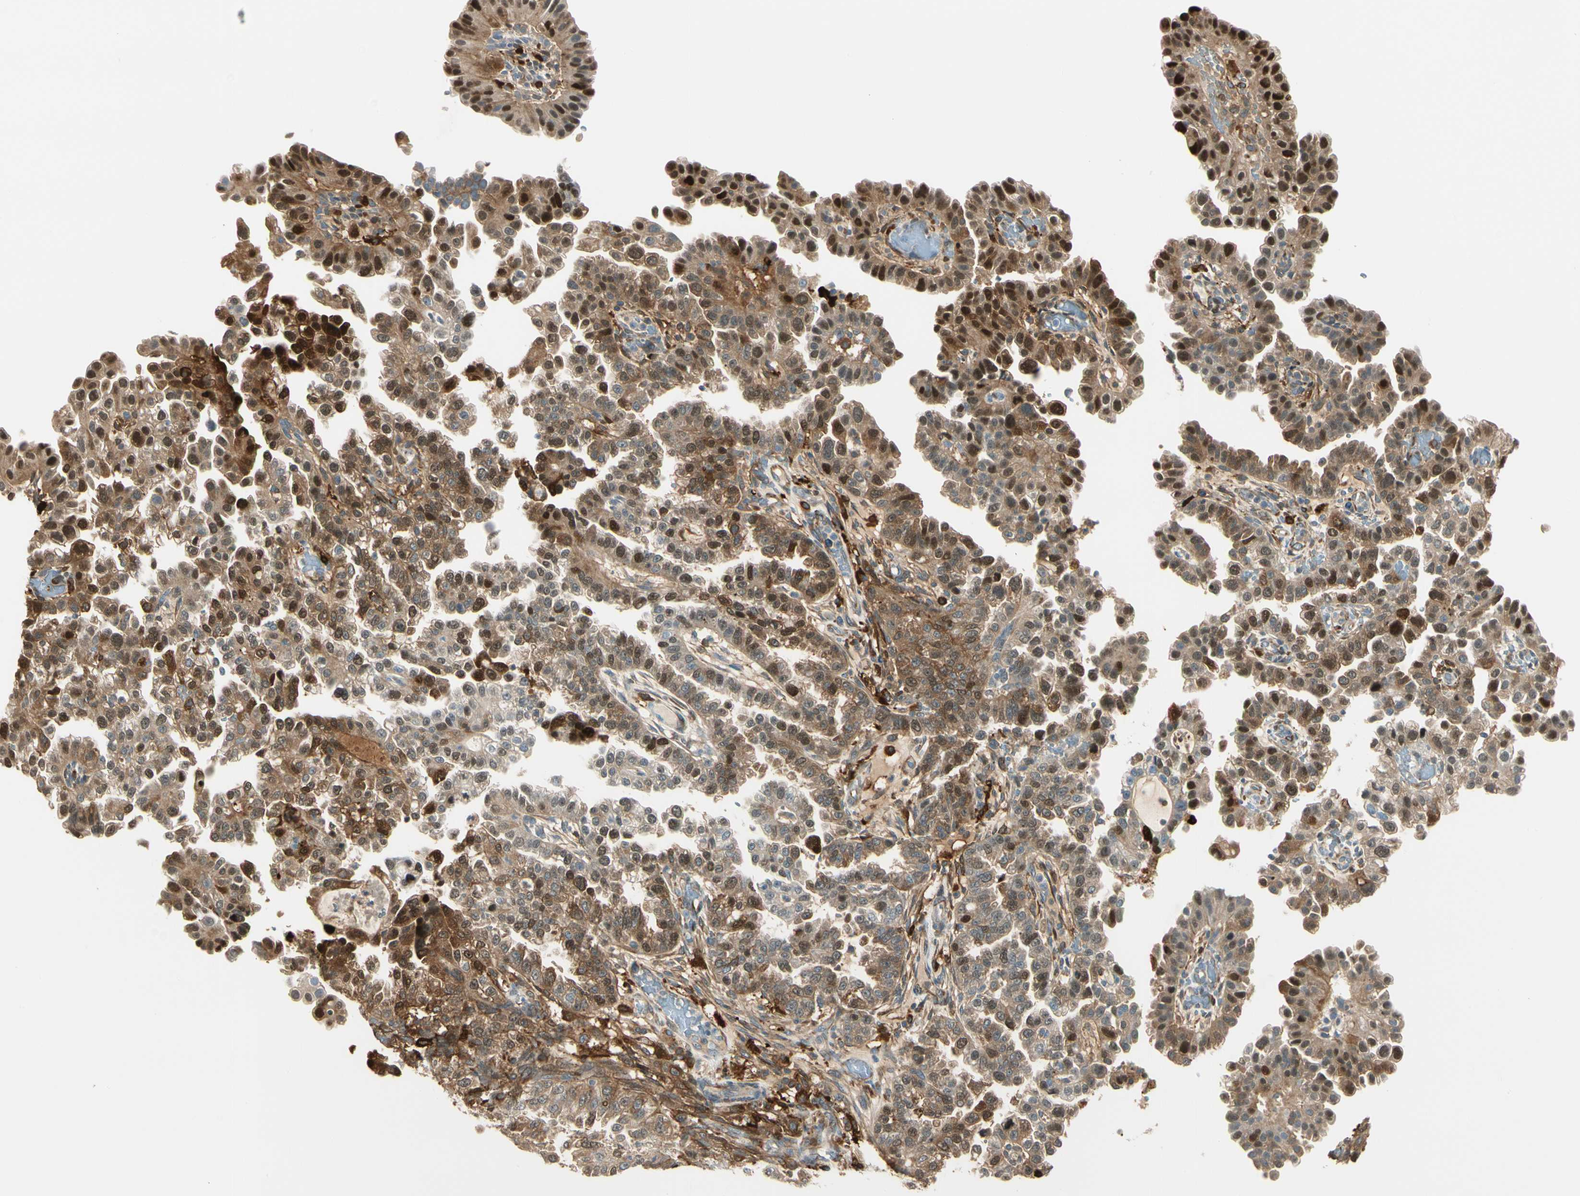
{"staining": {"intensity": "strong", "quantity": ">75%", "location": "cytoplasmic/membranous,nuclear"}, "tissue": "endometrial cancer", "cell_type": "Tumor cells", "image_type": "cancer", "snomed": [{"axis": "morphology", "description": "Adenocarcinoma, NOS"}, {"axis": "topography", "description": "Endometrium"}], "caption": "Immunohistochemical staining of endometrial cancer (adenocarcinoma) exhibits high levels of strong cytoplasmic/membranous and nuclear positivity in about >75% of tumor cells.", "gene": "FTH1", "patient": {"sex": "female", "age": 85}}